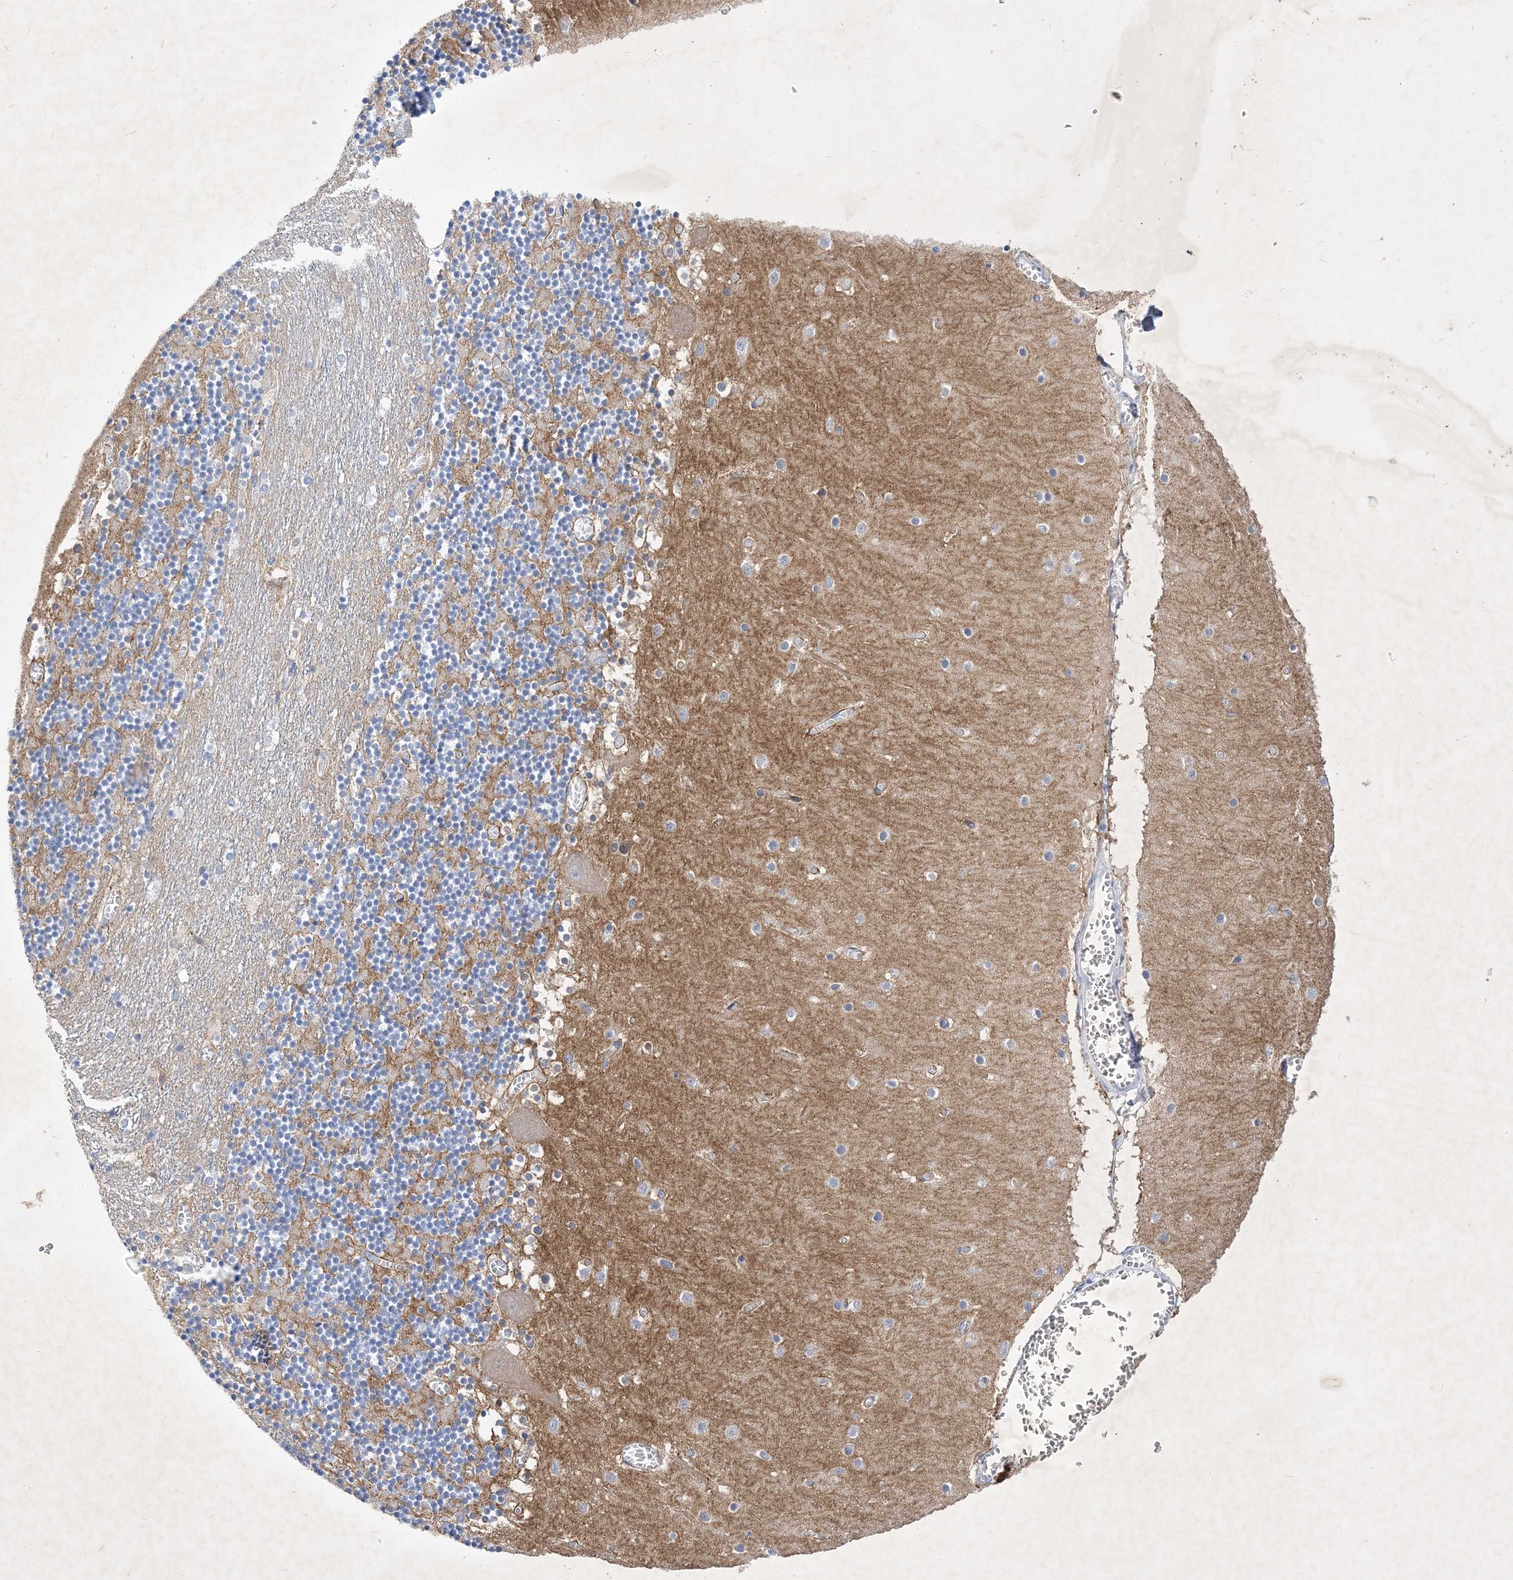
{"staining": {"intensity": "moderate", "quantity": "25%-75%", "location": "cytoplasmic/membranous"}, "tissue": "cerebellum", "cell_type": "Cells in granular layer", "image_type": "normal", "snomed": [{"axis": "morphology", "description": "Normal tissue, NOS"}, {"axis": "topography", "description": "Cerebellum"}], "caption": "IHC of benign human cerebellum demonstrates medium levels of moderate cytoplasmic/membranous staining in about 25%-75% of cells in granular layer.", "gene": "GPN1", "patient": {"sex": "female", "age": 28}}